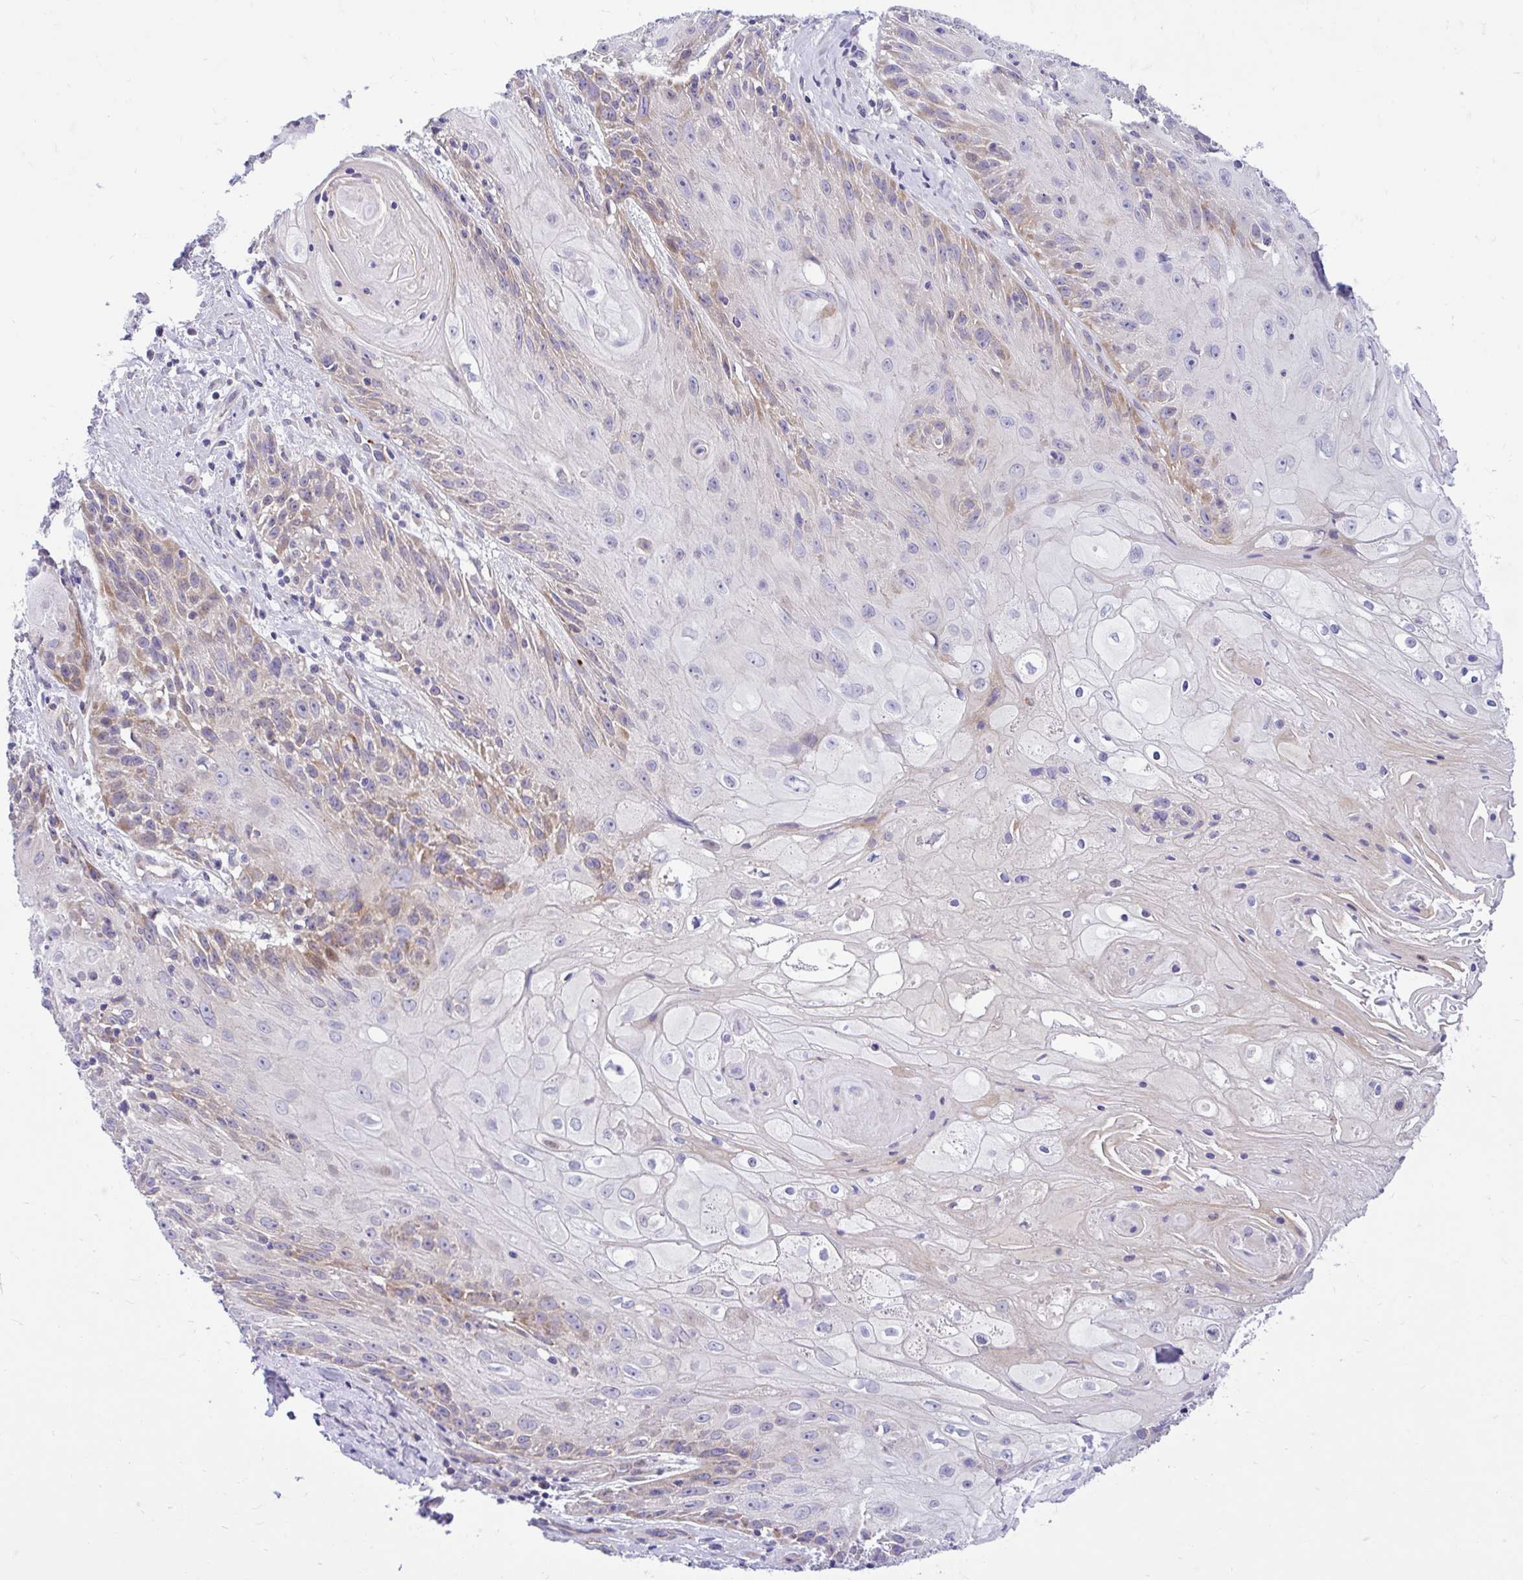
{"staining": {"intensity": "moderate", "quantity": "<25%", "location": "cytoplasmic/membranous"}, "tissue": "skin cancer", "cell_type": "Tumor cells", "image_type": "cancer", "snomed": [{"axis": "morphology", "description": "Squamous cell carcinoma, NOS"}, {"axis": "topography", "description": "Skin"}, {"axis": "topography", "description": "Vulva"}], "caption": "Protein analysis of skin cancer tissue exhibits moderate cytoplasmic/membranous positivity in approximately <25% of tumor cells.", "gene": "ESPNL", "patient": {"sex": "female", "age": 76}}